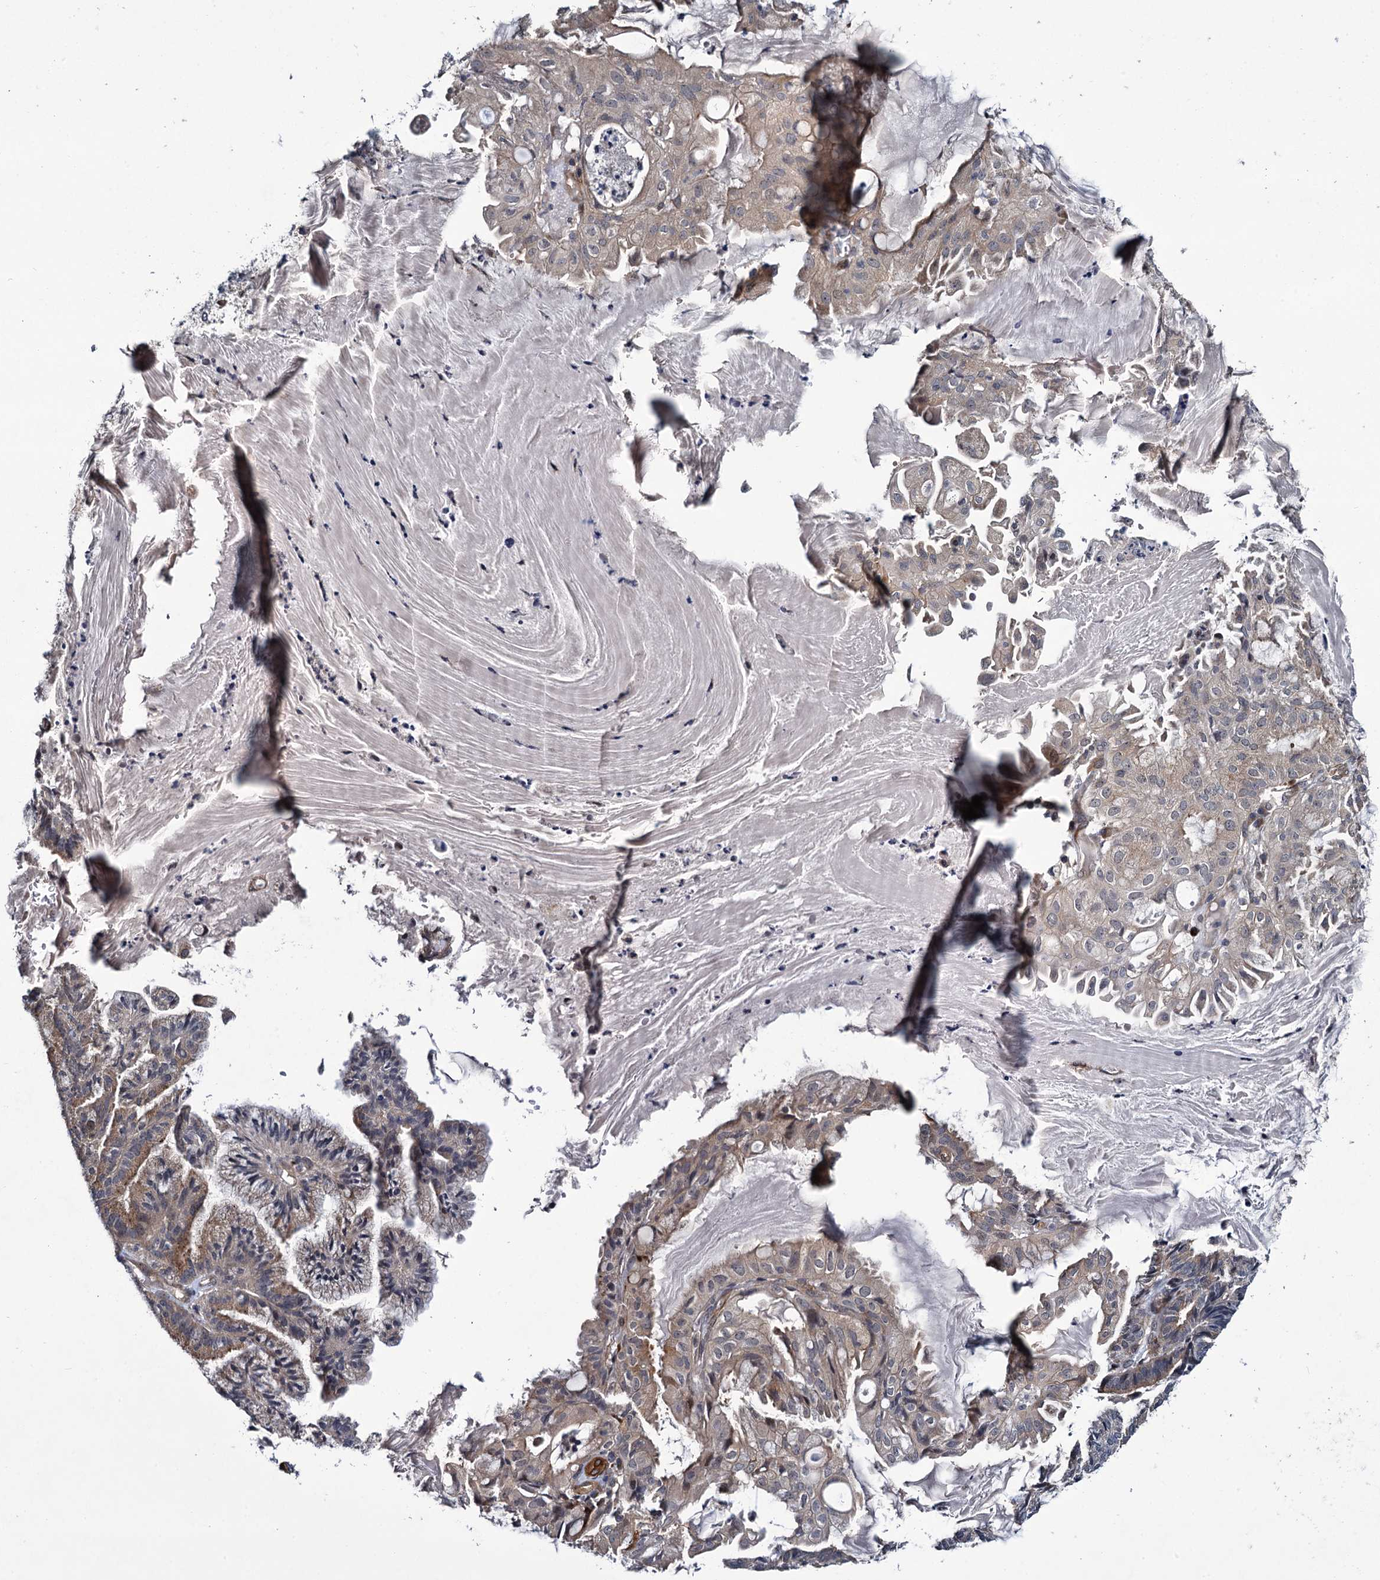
{"staining": {"intensity": "weak", "quantity": ">75%", "location": "cytoplasmic/membranous"}, "tissue": "endometrial cancer", "cell_type": "Tumor cells", "image_type": "cancer", "snomed": [{"axis": "morphology", "description": "Adenocarcinoma, NOS"}, {"axis": "topography", "description": "Endometrium"}], "caption": "Immunohistochemistry (DAB) staining of human endometrial adenocarcinoma exhibits weak cytoplasmic/membranous protein staining in approximately >75% of tumor cells. (DAB IHC, brown staining for protein, blue staining for nuclei).", "gene": "ARHGAP42", "patient": {"sex": "female", "age": 86}}